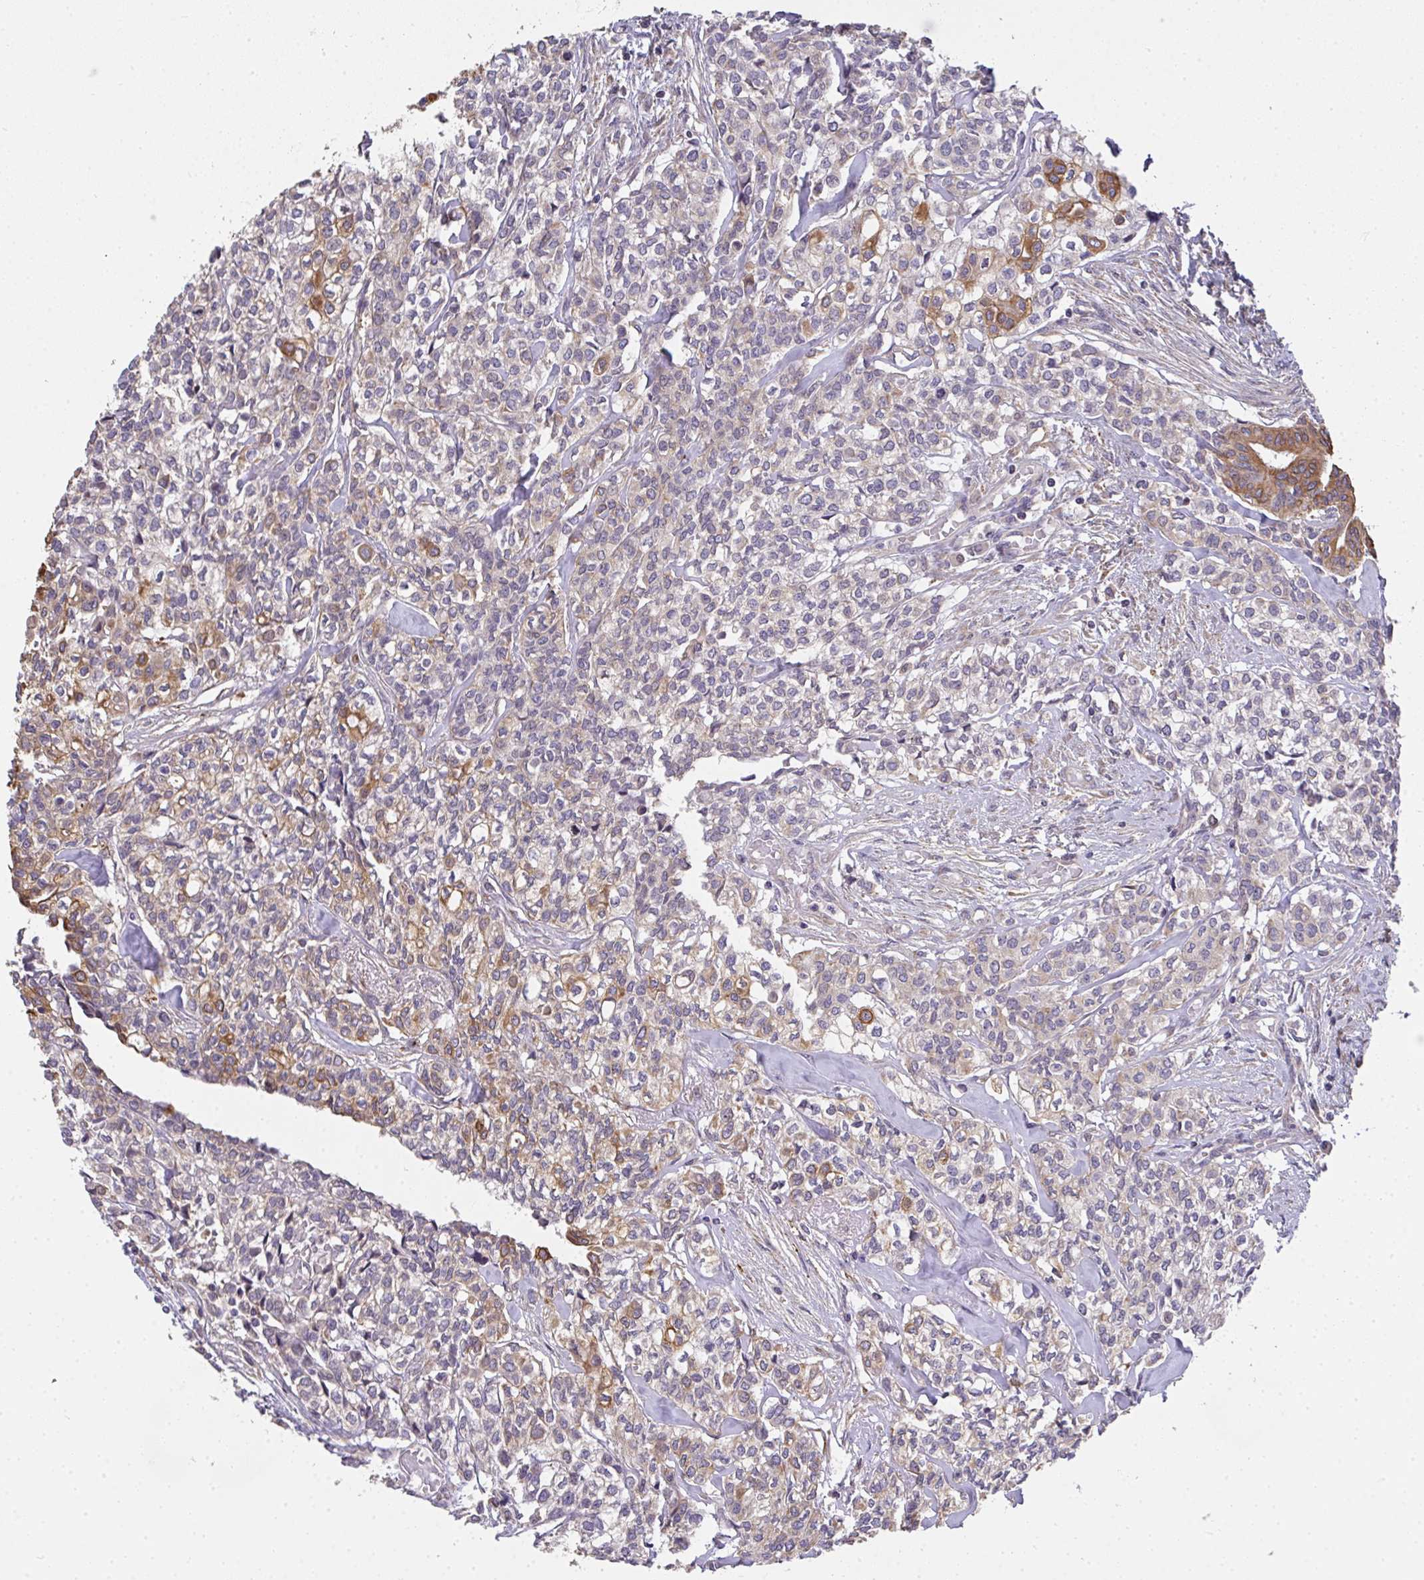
{"staining": {"intensity": "moderate", "quantity": "<25%", "location": "cytoplasmic/membranous"}, "tissue": "head and neck cancer", "cell_type": "Tumor cells", "image_type": "cancer", "snomed": [{"axis": "morphology", "description": "Adenocarcinoma, NOS"}, {"axis": "topography", "description": "Head-Neck"}], "caption": "This is an image of immunohistochemistry (IHC) staining of head and neck adenocarcinoma, which shows moderate positivity in the cytoplasmic/membranous of tumor cells.", "gene": "EEF1AKMT1", "patient": {"sex": "male", "age": 81}}